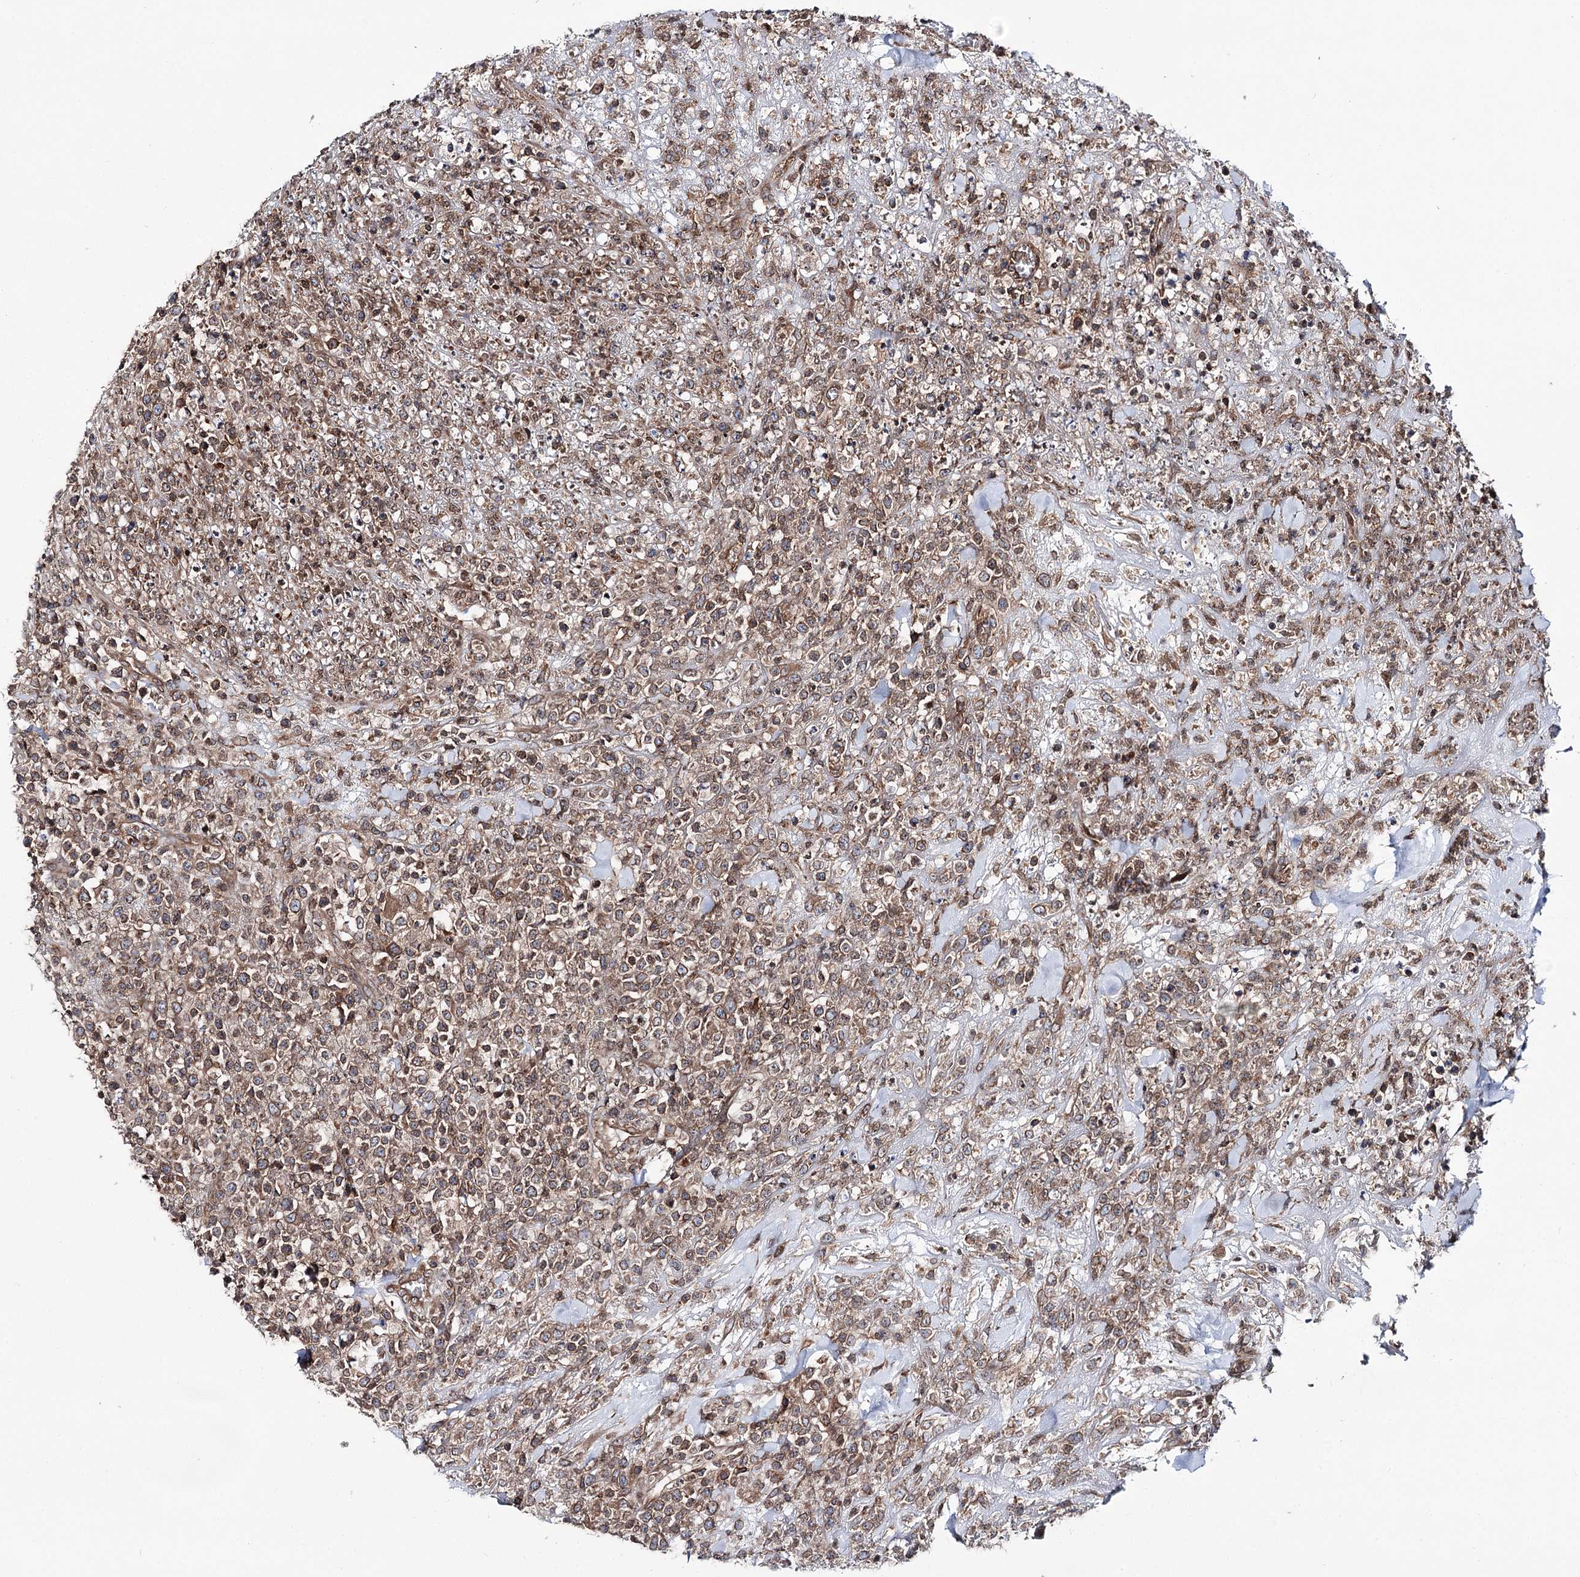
{"staining": {"intensity": "moderate", "quantity": ">75%", "location": "cytoplasmic/membranous"}, "tissue": "lymphoma", "cell_type": "Tumor cells", "image_type": "cancer", "snomed": [{"axis": "morphology", "description": "Malignant lymphoma, non-Hodgkin's type, High grade"}, {"axis": "topography", "description": "Colon"}], "caption": "The immunohistochemical stain shows moderate cytoplasmic/membranous expression in tumor cells of malignant lymphoma, non-Hodgkin's type (high-grade) tissue.", "gene": "FGFR1OP2", "patient": {"sex": "female", "age": 53}}